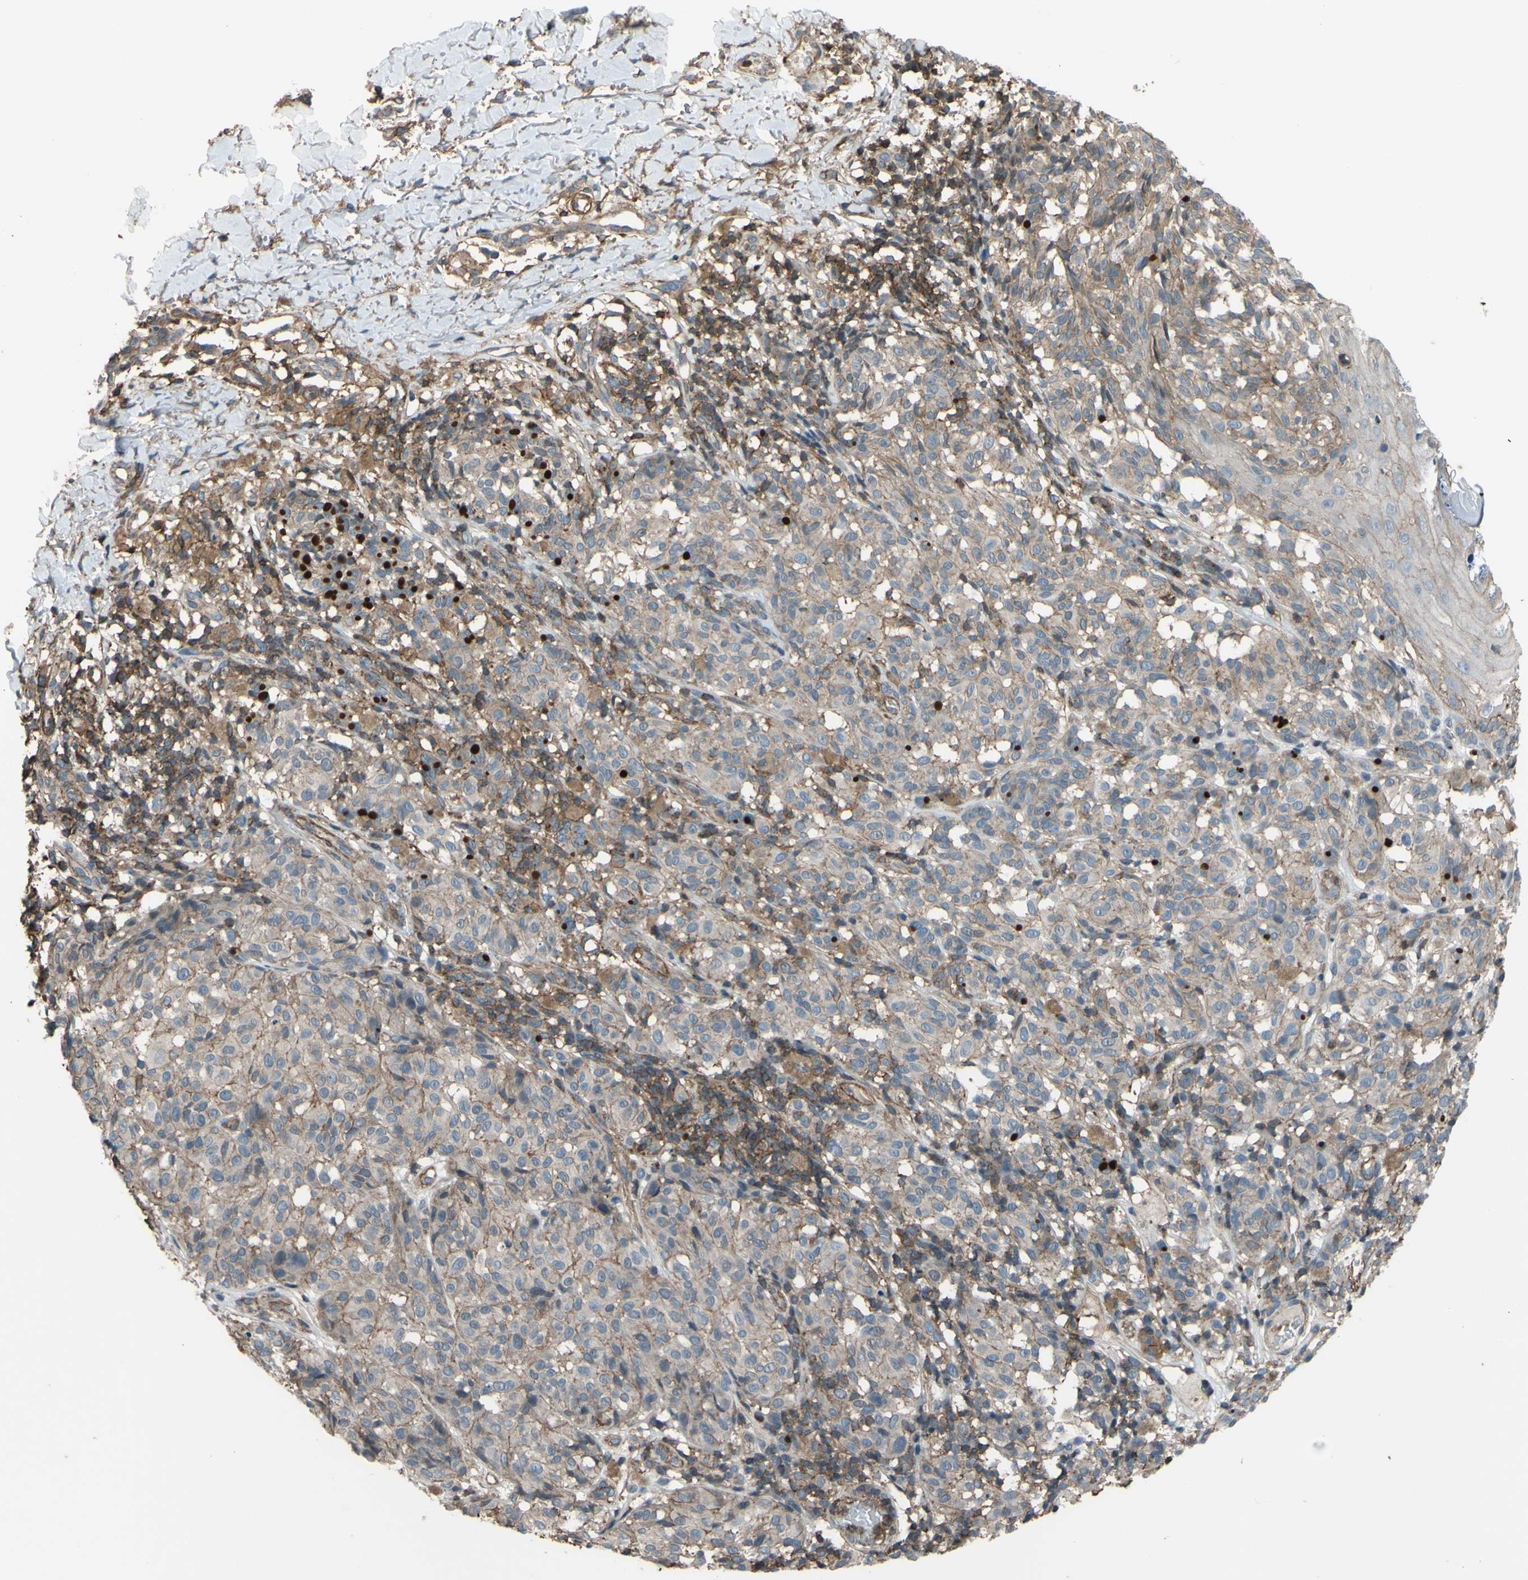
{"staining": {"intensity": "moderate", "quantity": "<25%", "location": "cytoplasmic/membranous"}, "tissue": "melanoma", "cell_type": "Tumor cells", "image_type": "cancer", "snomed": [{"axis": "morphology", "description": "Malignant melanoma, NOS"}, {"axis": "topography", "description": "Skin"}], "caption": "Immunohistochemical staining of human melanoma displays moderate cytoplasmic/membranous protein expression in about <25% of tumor cells. The staining is performed using DAB (3,3'-diaminobenzidine) brown chromogen to label protein expression. The nuclei are counter-stained blue using hematoxylin.", "gene": "ADD3", "patient": {"sex": "female", "age": 46}}